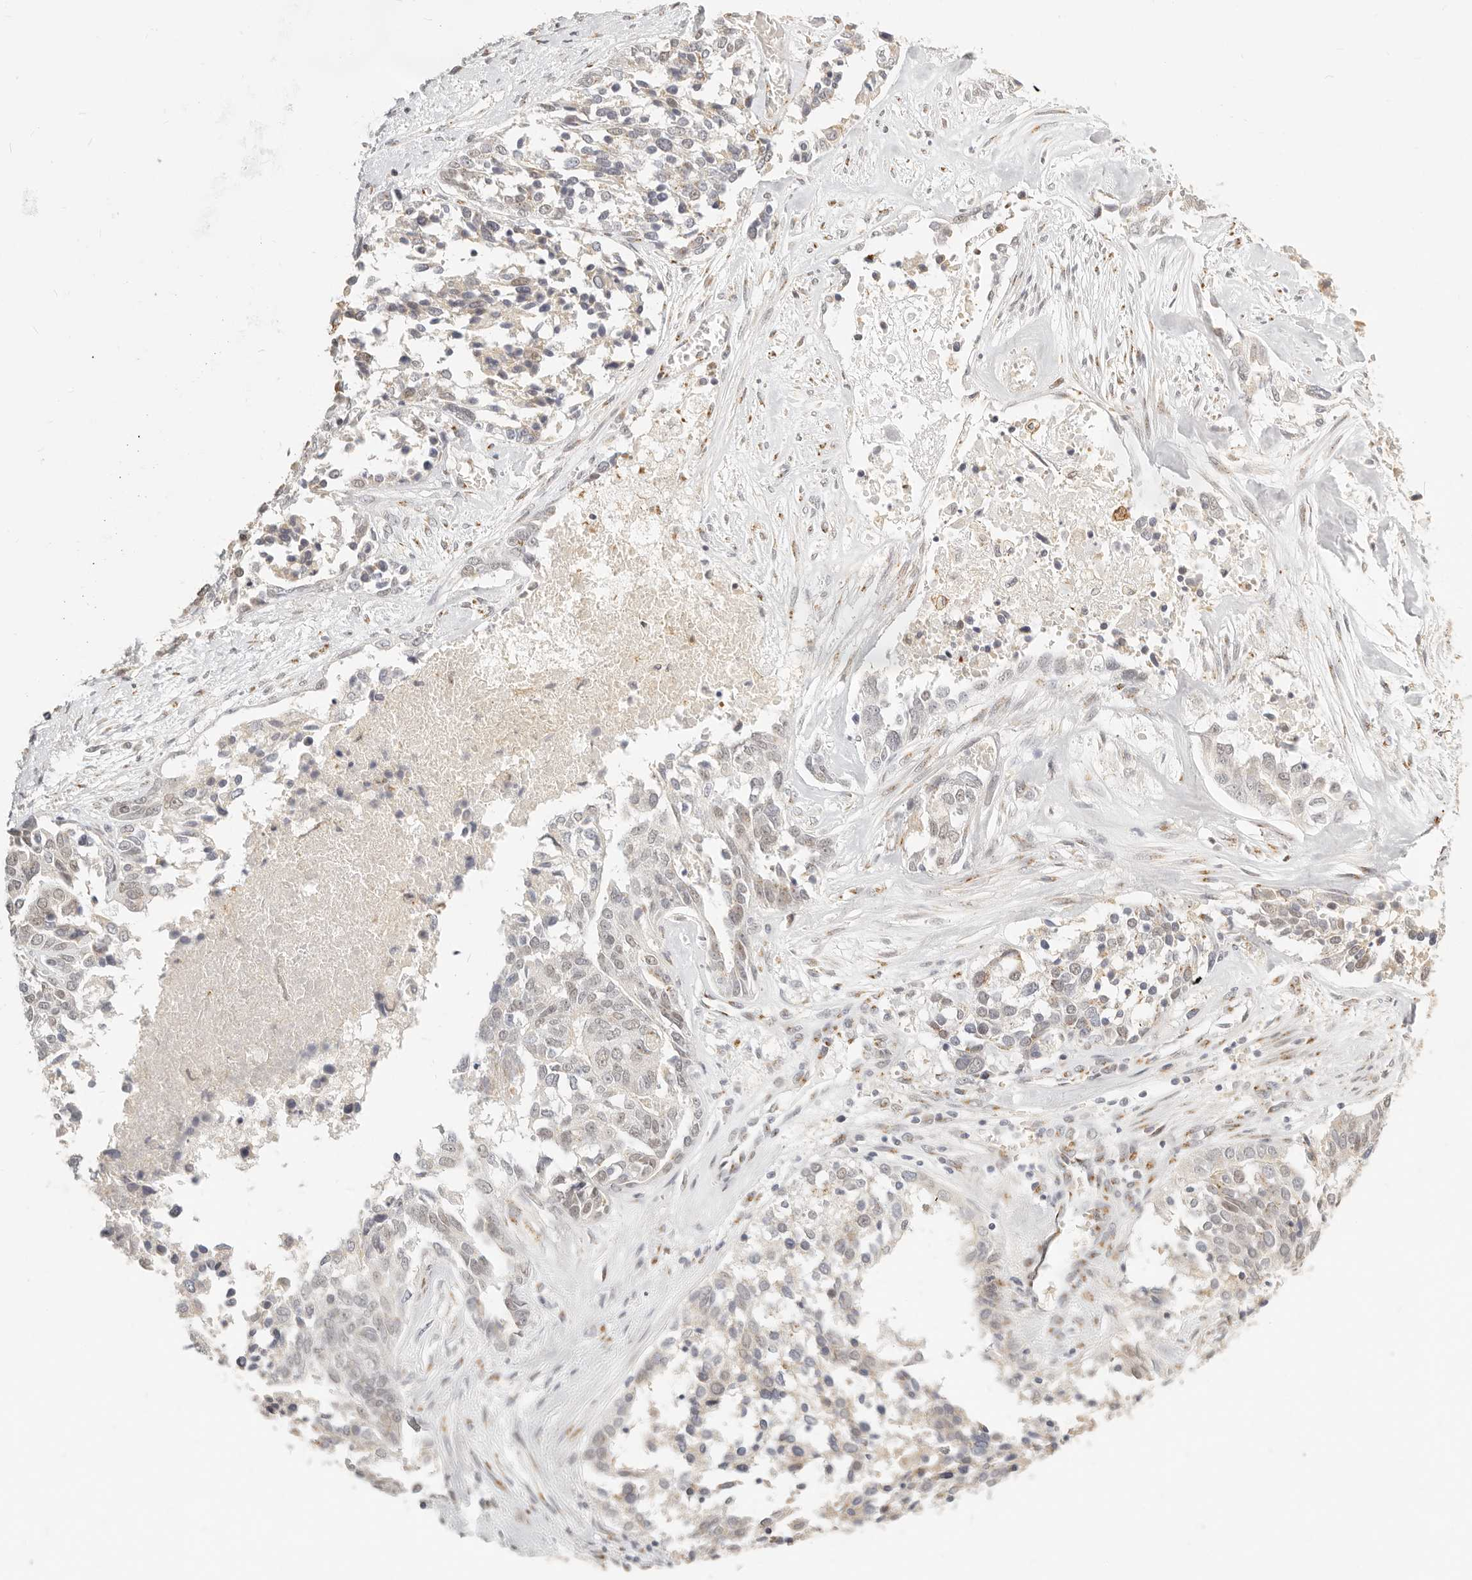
{"staining": {"intensity": "weak", "quantity": "<25%", "location": "nuclear"}, "tissue": "ovarian cancer", "cell_type": "Tumor cells", "image_type": "cancer", "snomed": [{"axis": "morphology", "description": "Cystadenocarcinoma, serous, NOS"}, {"axis": "topography", "description": "Ovary"}], "caption": "Human serous cystadenocarcinoma (ovarian) stained for a protein using IHC exhibits no staining in tumor cells.", "gene": "FAM20B", "patient": {"sex": "female", "age": 44}}